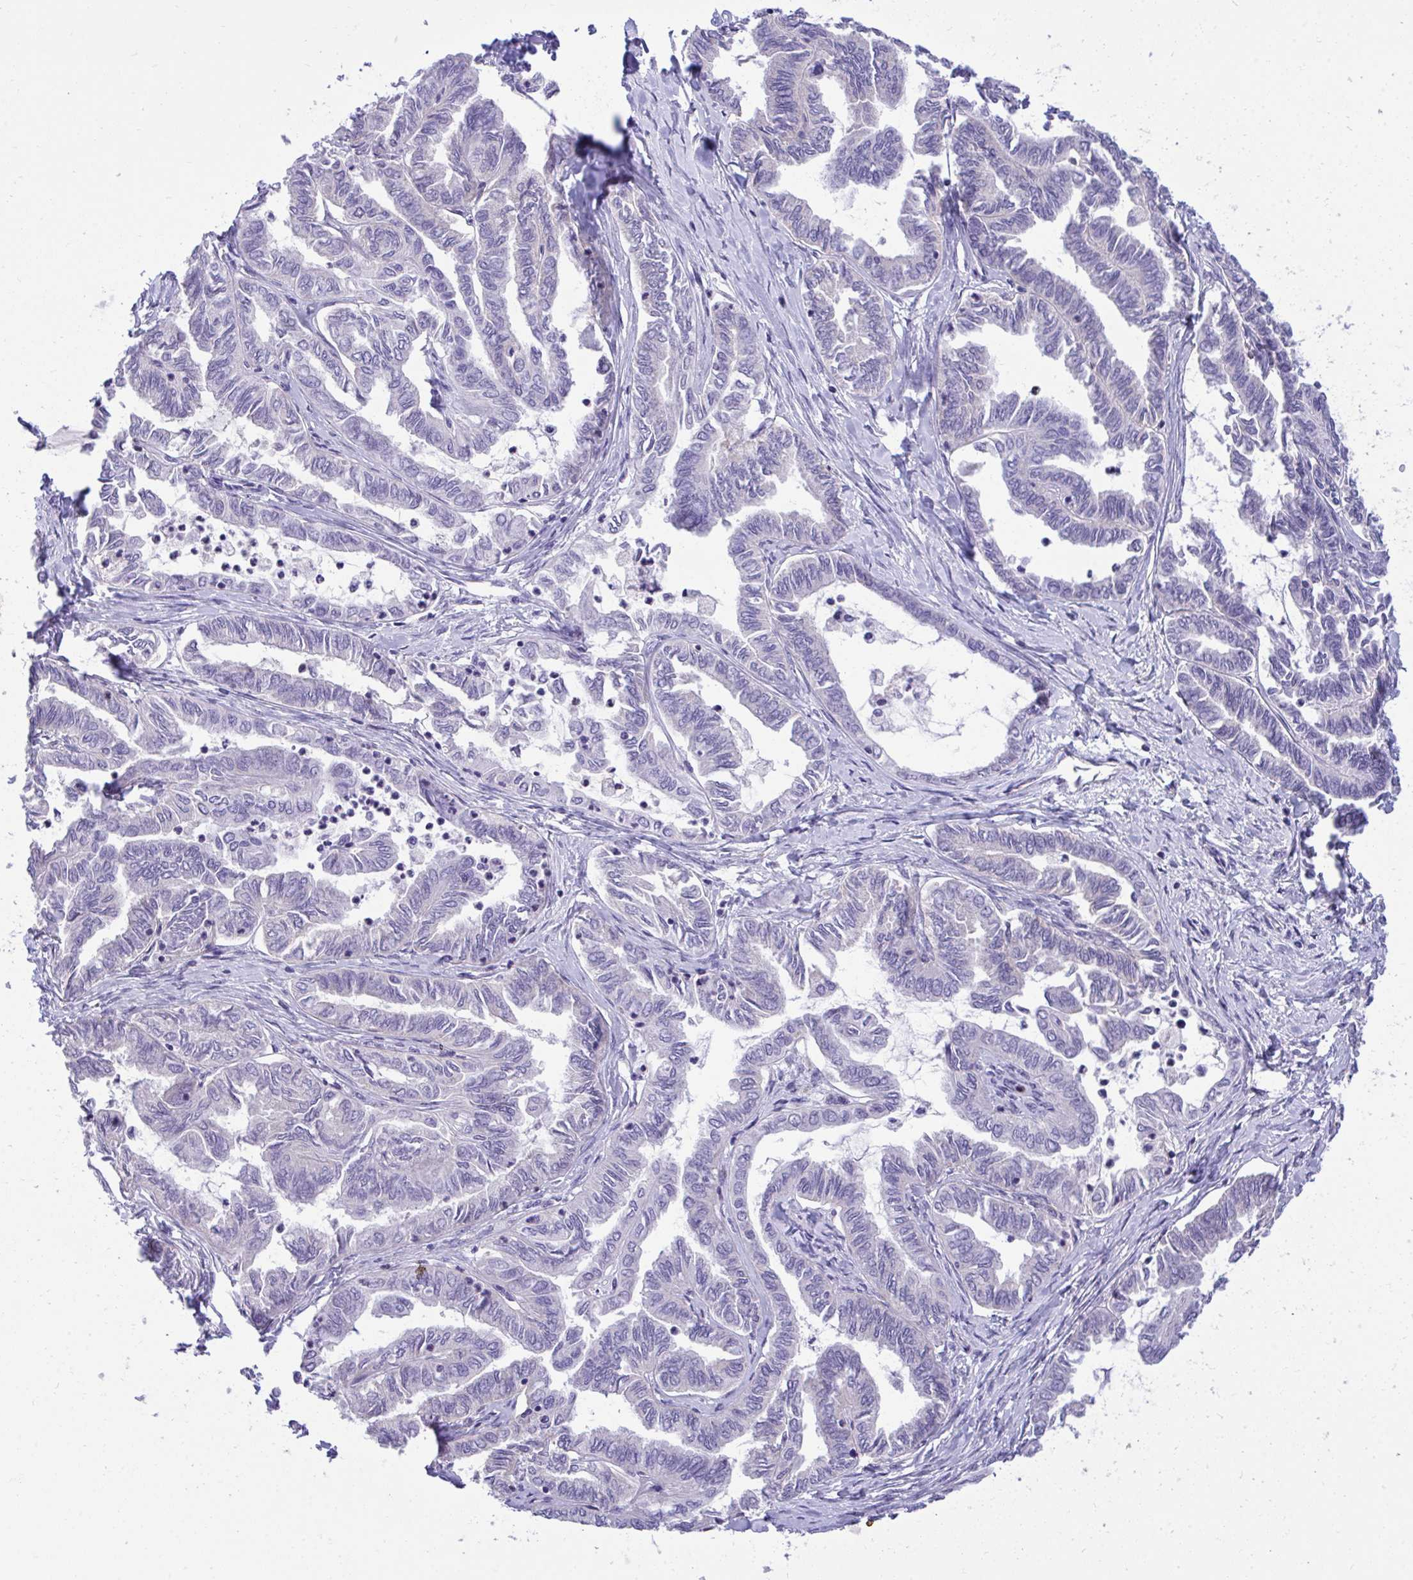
{"staining": {"intensity": "negative", "quantity": "none", "location": "none"}, "tissue": "ovarian cancer", "cell_type": "Tumor cells", "image_type": "cancer", "snomed": [{"axis": "morphology", "description": "Carcinoma, endometroid"}, {"axis": "topography", "description": "Ovary"}], "caption": "IHC image of neoplastic tissue: ovarian endometroid carcinoma stained with DAB demonstrates no significant protein expression in tumor cells. (DAB (3,3'-diaminobenzidine) IHC visualized using brightfield microscopy, high magnification).", "gene": "TMCO5A", "patient": {"sex": "female", "age": 70}}